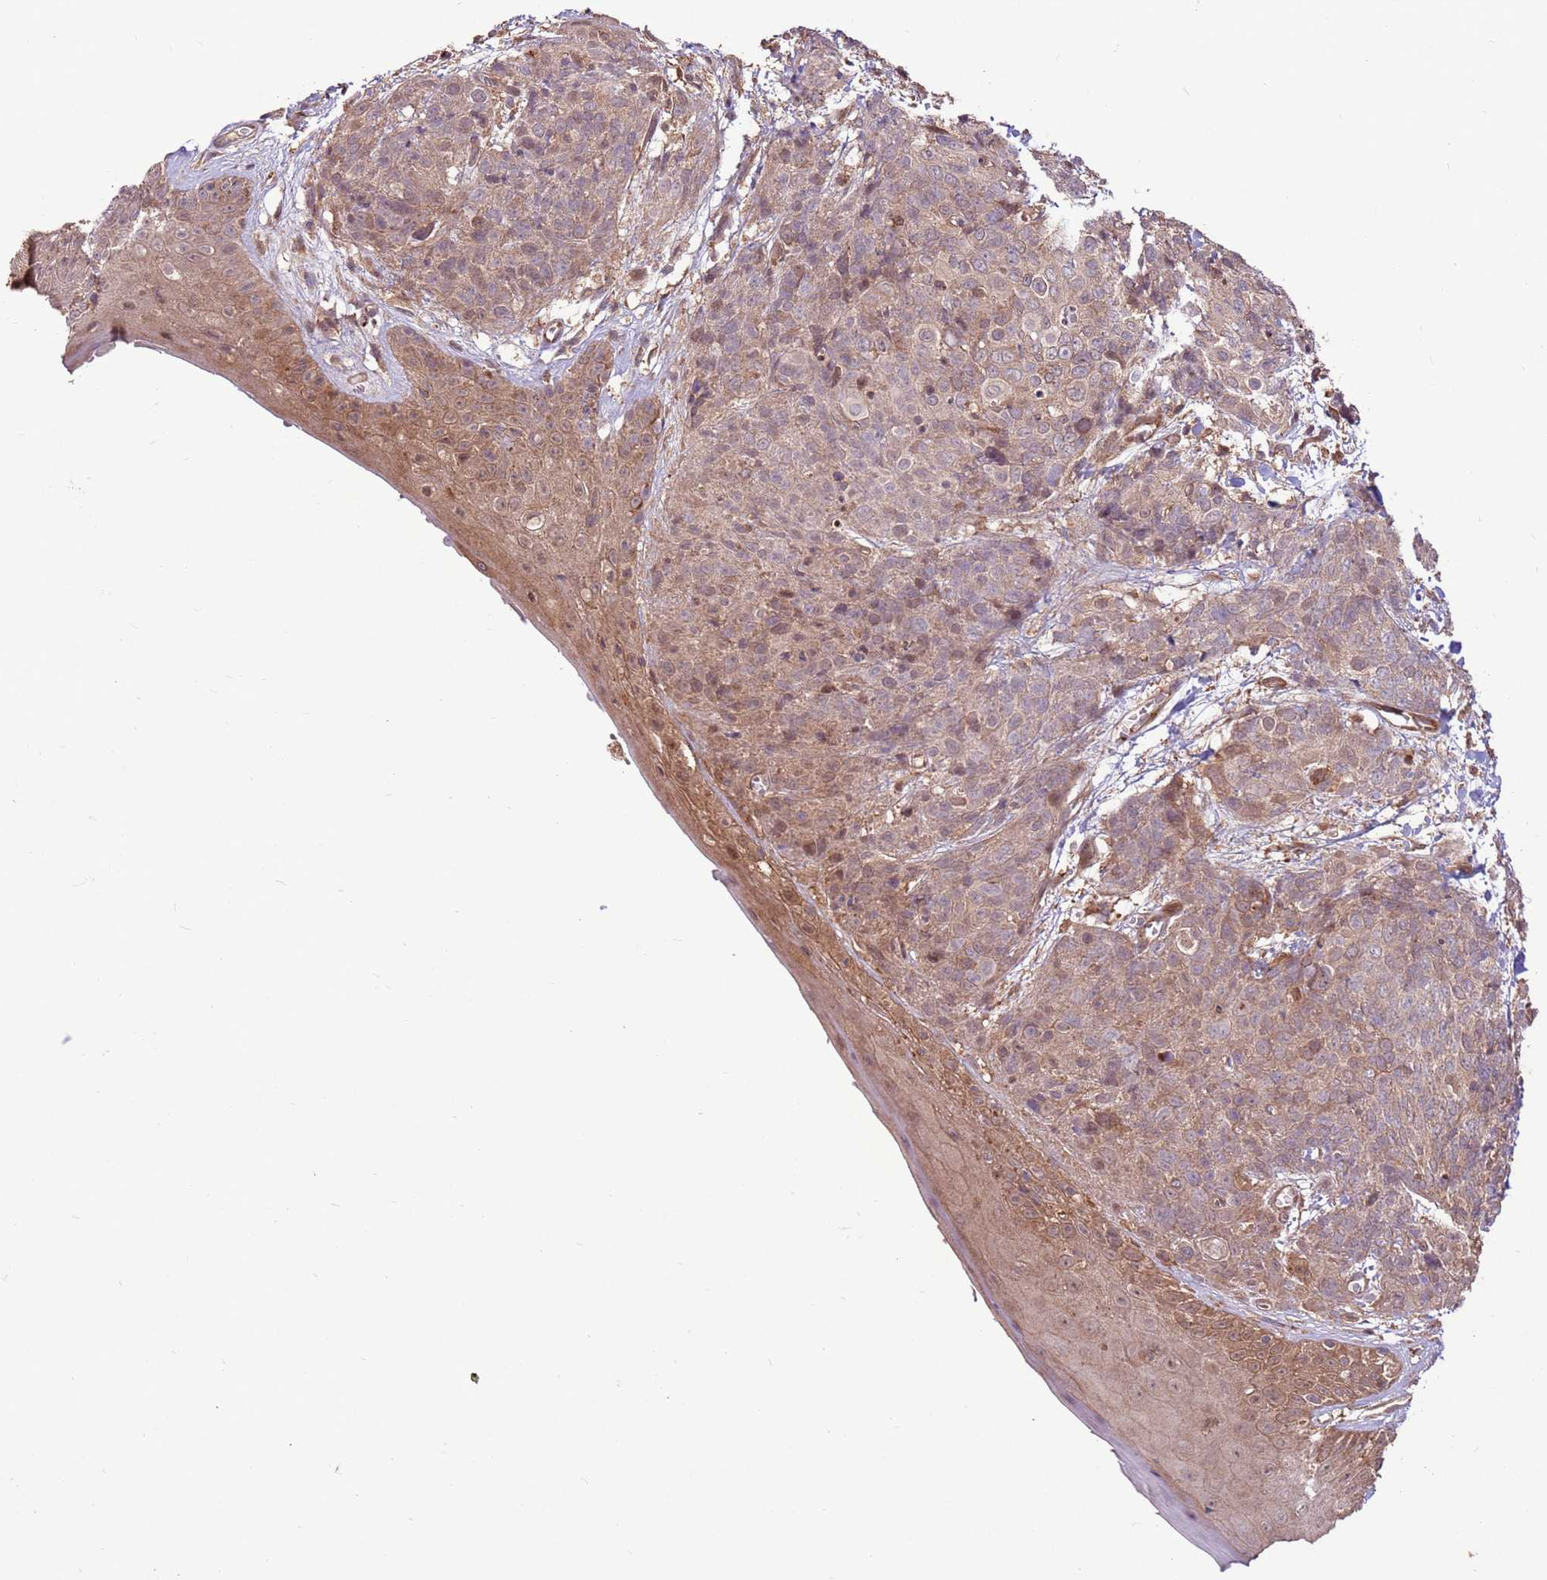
{"staining": {"intensity": "weak", "quantity": ">75%", "location": "cytoplasmic/membranous,nuclear"}, "tissue": "skin cancer", "cell_type": "Tumor cells", "image_type": "cancer", "snomed": [{"axis": "morphology", "description": "Squamous cell carcinoma, NOS"}, {"axis": "topography", "description": "Skin"}, {"axis": "topography", "description": "Vulva"}], "caption": "IHC (DAB (3,3'-diaminobenzidine)) staining of skin cancer shows weak cytoplasmic/membranous and nuclear protein positivity in about >75% of tumor cells.", "gene": "CCDC112", "patient": {"sex": "female", "age": 85}}